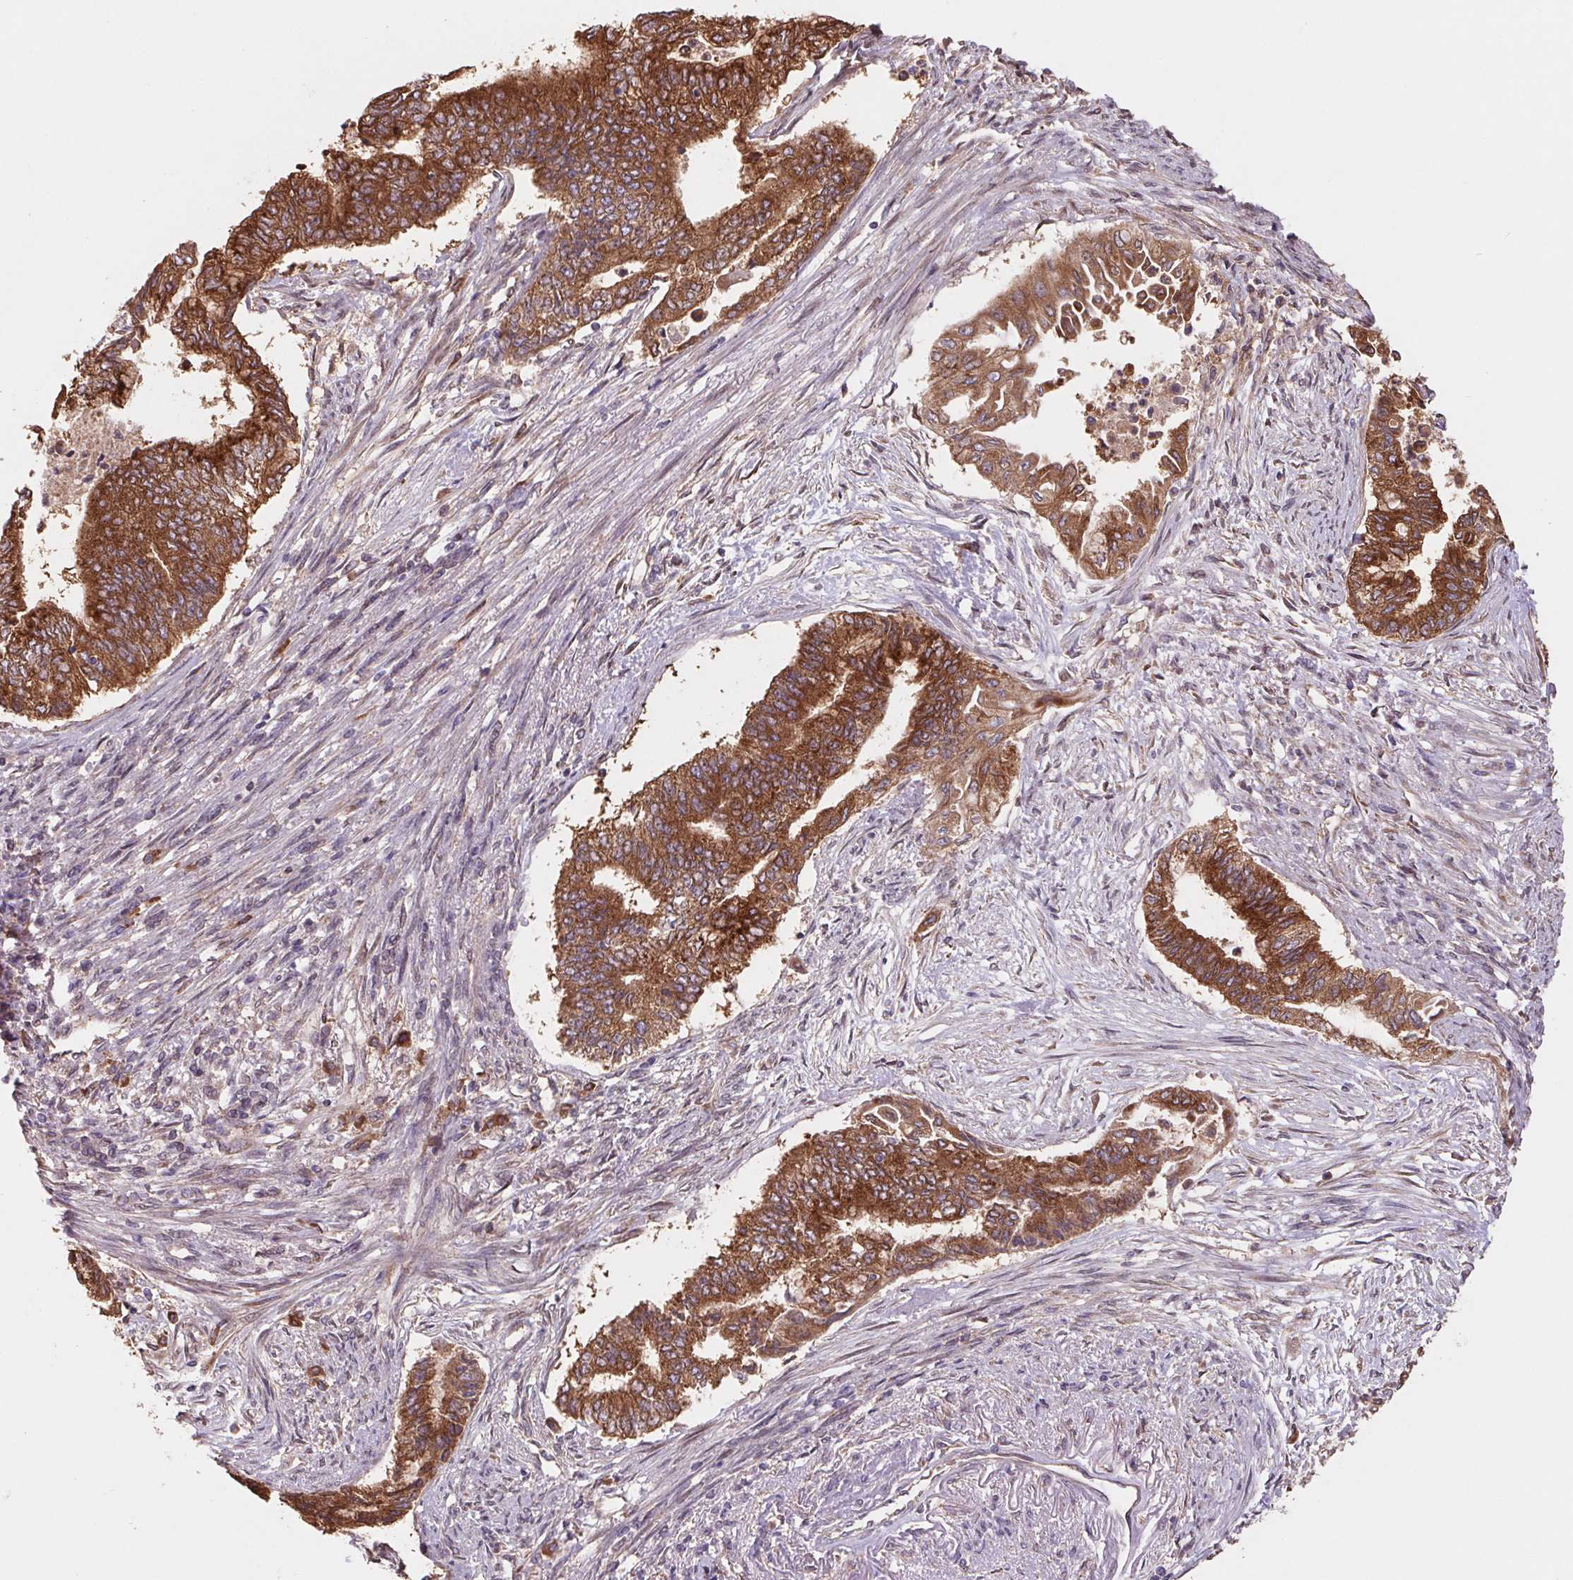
{"staining": {"intensity": "strong", "quantity": ">75%", "location": "cytoplasmic/membranous"}, "tissue": "endometrial cancer", "cell_type": "Tumor cells", "image_type": "cancer", "snomed": [{"axis": "morphology", "description": "Adenocarcinoma, NOS"}, {"axis": "topography", "description": "Endometrium"}], "caption": "Protein analysis of endometrial cancer tissue demonstrates strong cytoplasmic/membranous staining in approximately >75% of tumor cells. (brown staining indicates protein expression, while blue staining denotes nuclei).", "gene": "RAB1A", "patient": {"sex": "female", "age": 65}}